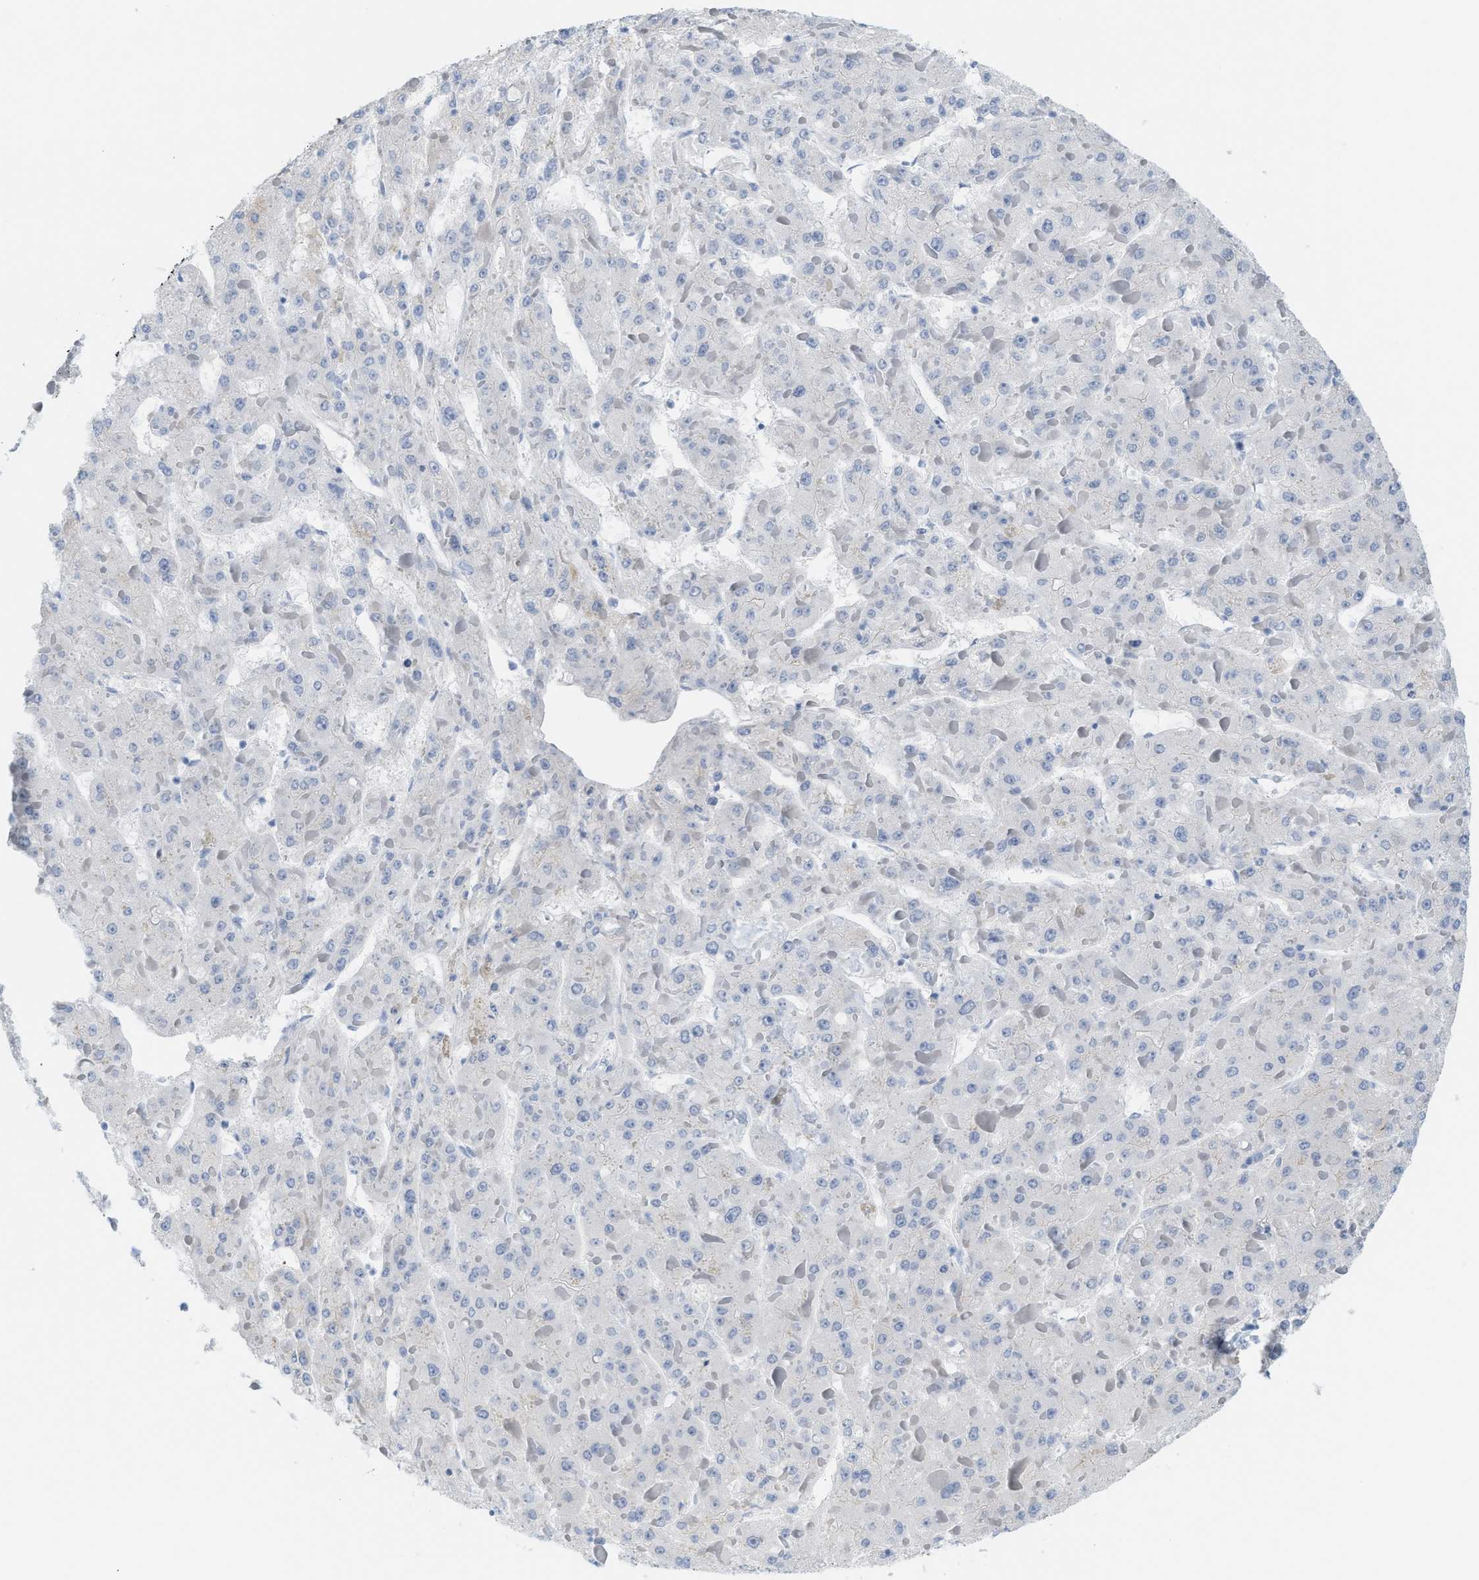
{"staining": {"intensity": "negative", "quantity": "none", "location": "none"}, "tissue": "liver cancer", "cell_type": "Tumor cells", "image_type": "cancer", "snomed": [{"axis": "morphology", "description": "Carcinoma, Hepatocellular, NOS"}, {"axis": "topography", "description": "Liver"}], "caption": "Immunohistochemistry (IHC) micrograph of neoplastic tissue: human liver cancer (hepatocellular carcinoma) stained with DAB reveals no significant protein staining in tumor cells.", "gene": "KIFC3", "patient": {"sex": "female", "age": 73}}